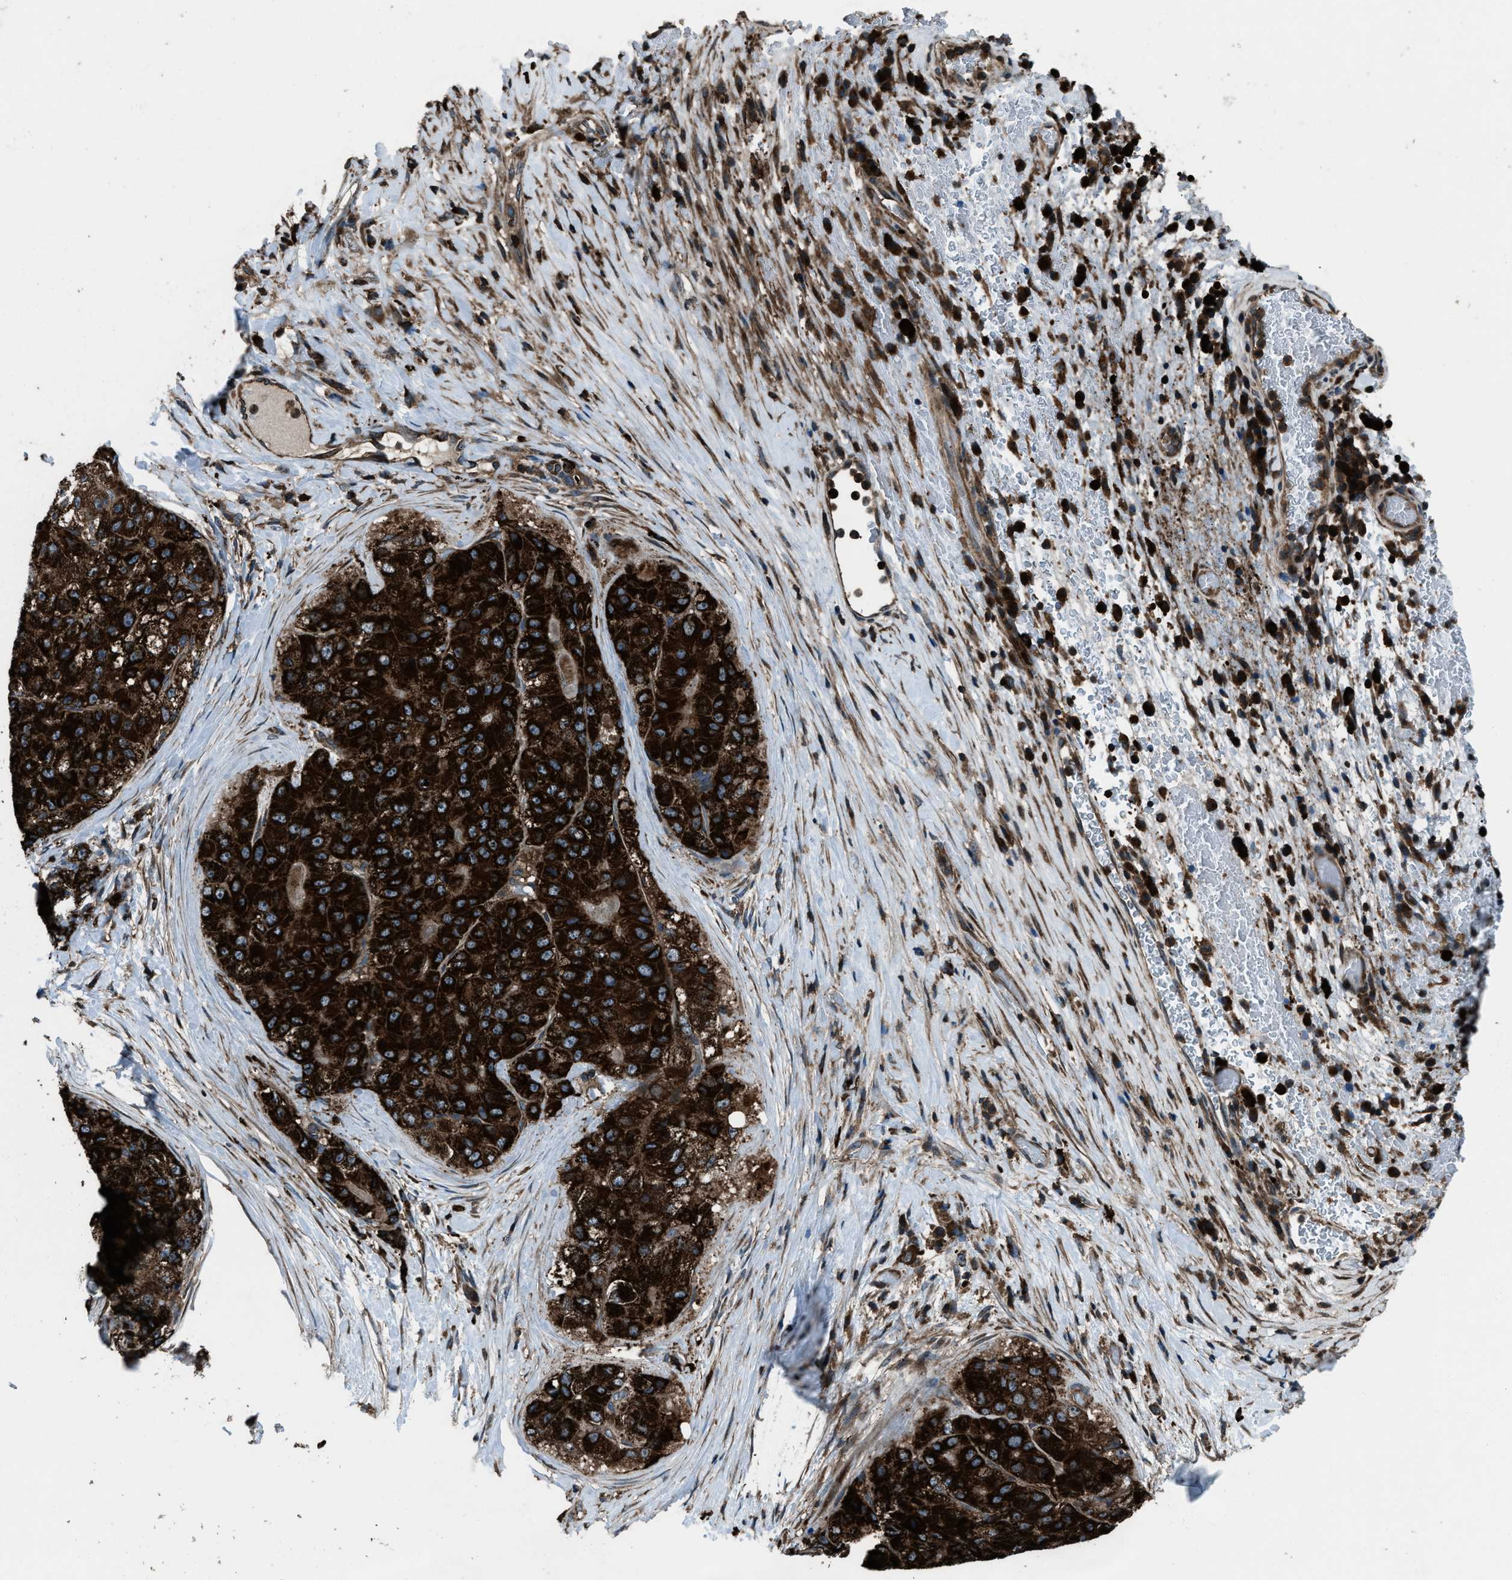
{"staining": {"intensity": "strong", "quantity": ">75%", "location": "cytoplasmic/membranous"}, "tissue": "liver cancer", "cell_type": "Tumor cells", "image_type": "cancer", "snomed": [{"axis": "morphology", "description": "Carcinoma, Hepatocellular, NOS"}, {"axis": "topography", "description": "Liver"}], "caption": "A brown stain labels strong cytoplasmic/membranous positivity of a protein in human liver hepatocellular carcinoma tumor cells. (Brightfield microscopy of DAB IHC at high magnification).", "gene": "SNX30", "patient": {"sex": "male", "age": 80}}